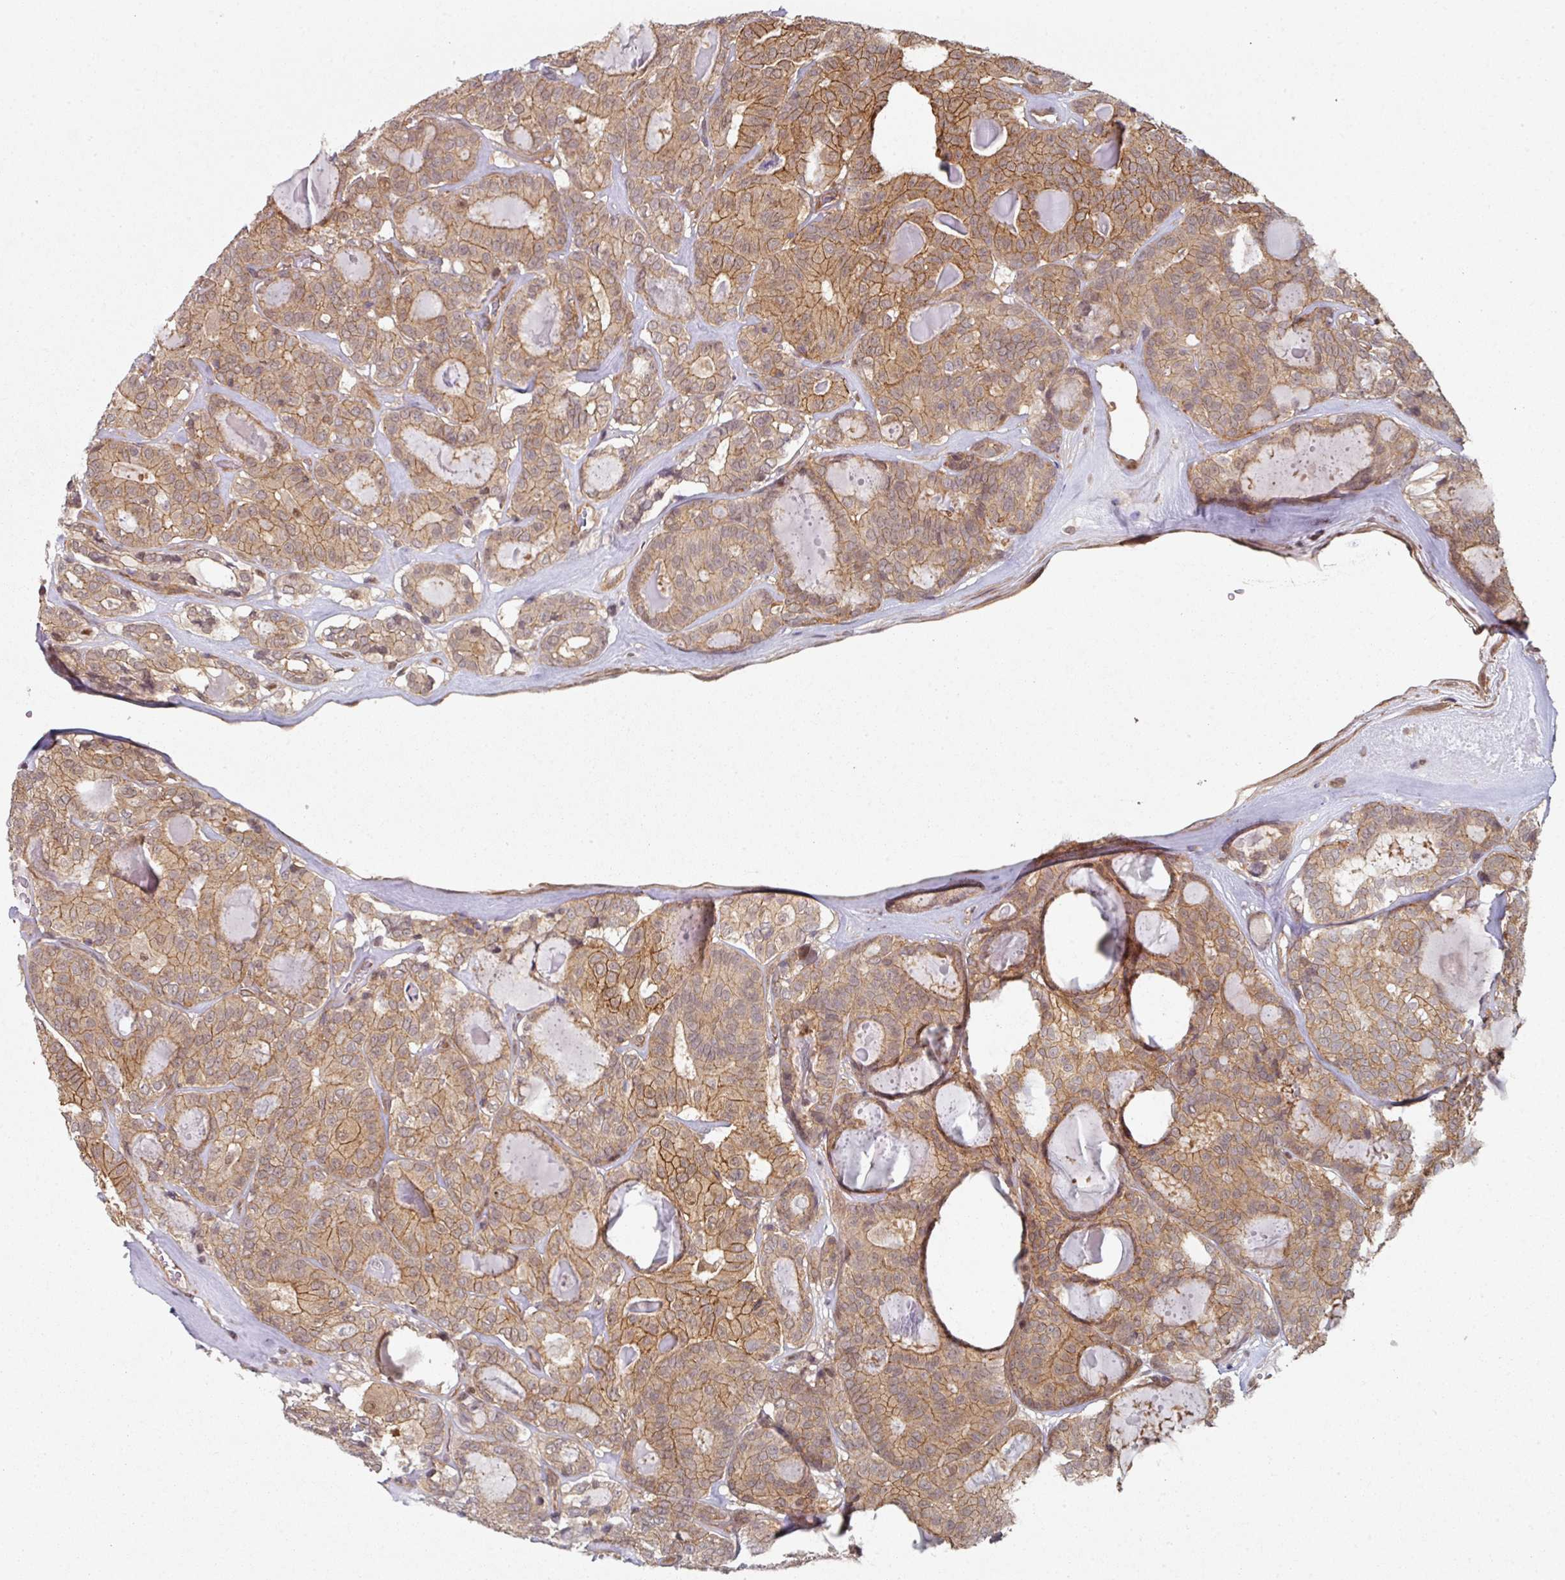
{"staining": {"intensity": "moderate", "quantity": ">75%", "location": "cytoplasmic/membranous"}, "tissue": "thyroid cancer", "cell_type": "Tumor cells", "image_type": "cancer", "snomed": [{"axis": "morphology", "description": "Papillary adenocarcinoma, NOS"}, {"axis": "topography", "description": "Thyroid gland"}], "caption": "An immunohistochemistry (IHC) micrograph of neoplastic tissue is shown. Protein staining in brown shows moderate cytoplasmic/membranous positivity in thyroid cancer (papillary adenocarcinoma) within tumor cells. (DAB IHC with brightfield microscopy, high magnification).", "gene": "PSME3IP1", "patient": {"sex": "female", "age": 72}}